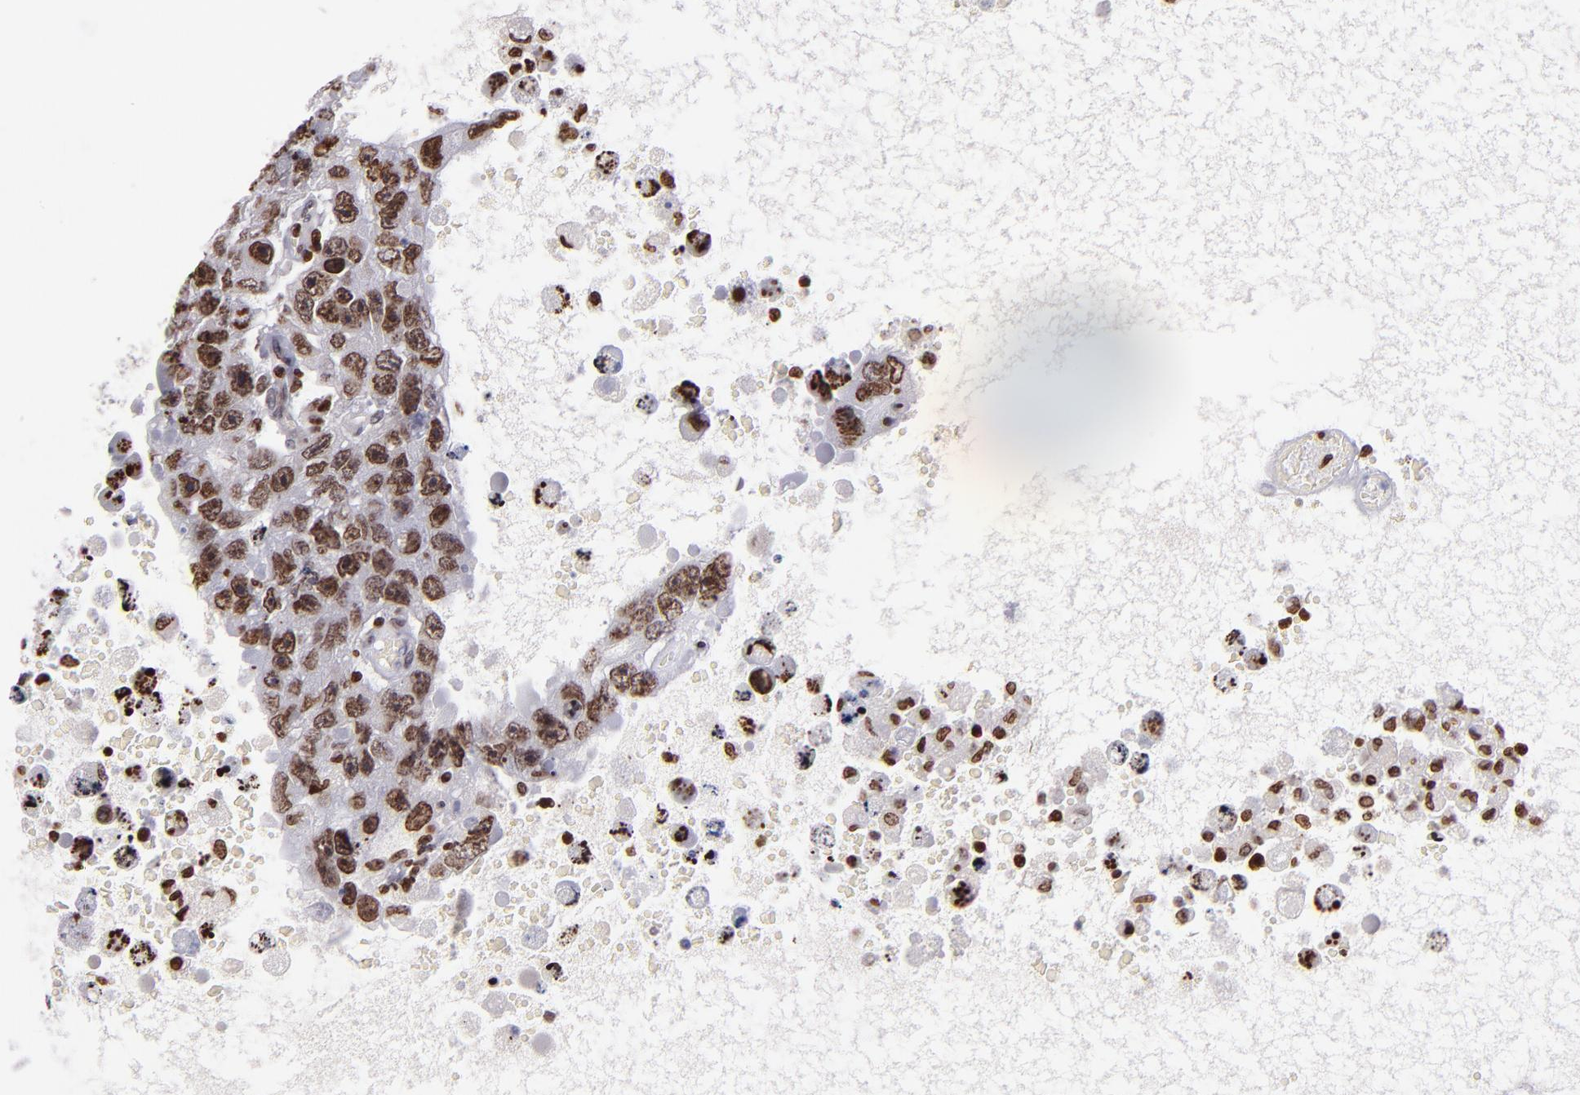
{"staining": {"intensity": "moderate", "quantity": ">75%", "location": "nuclear"}, "tissue": "testis cancer", "cell_type": "Tumor cells", "image_type": "cancer", "snomed": [{"axis": "morphology", "description": "Carcinoma, Embryonal, NOS"}, {"axis": "topography", "description": "Testis"}], "caption": "Immunohistochemical staining of human testis cancer exhibits medium levels of moderate nuclear protein expression in approximately >75% of tumor cells. (IHC, brightfield microscopy, high magnification).", "gene": "CDKL5", "patient": {"sex": "male", "age": 26}}